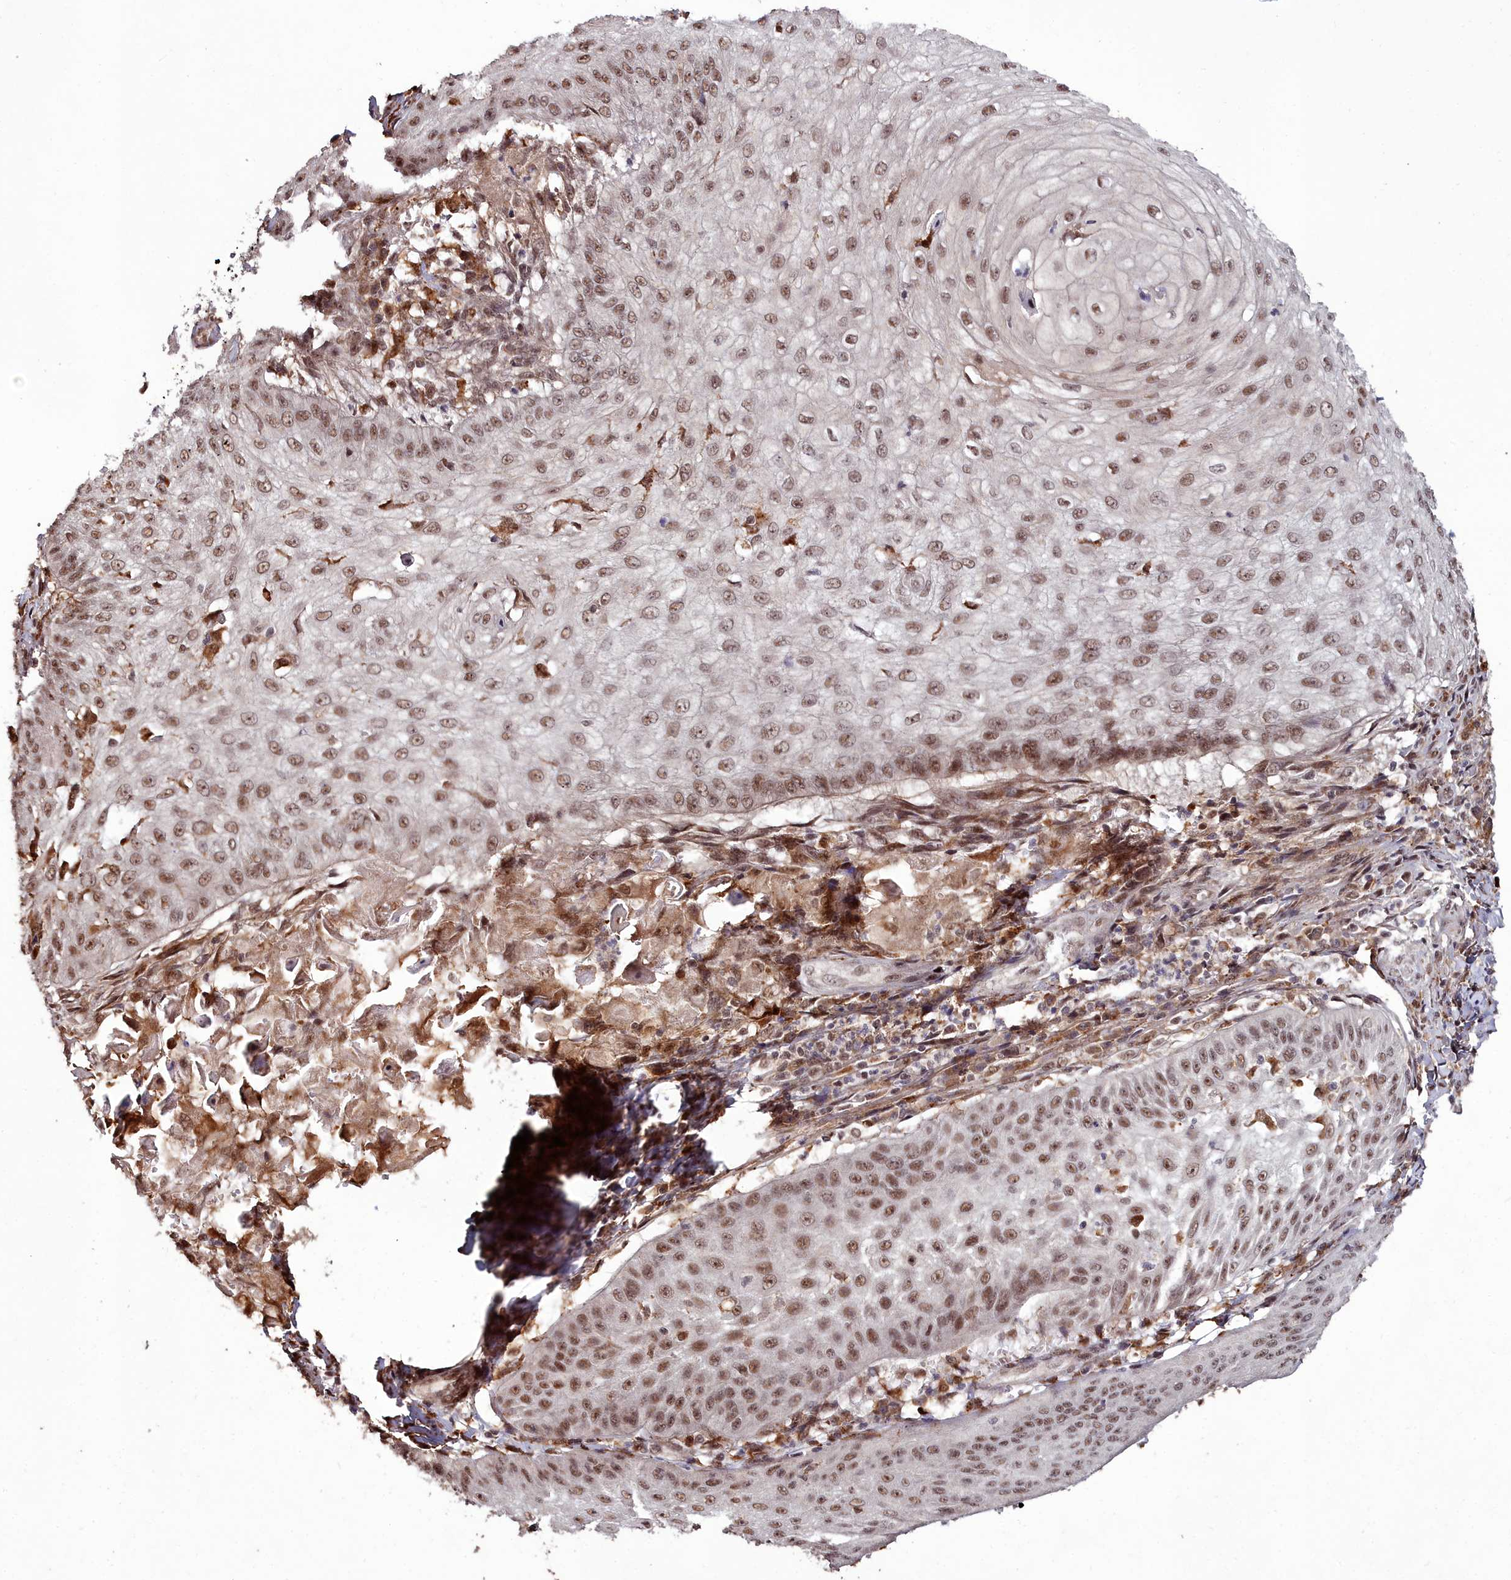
{"staining": {"intensity": "moderate", "quantity": ">75%", "location": "nuclear"}, "tissue": "skin cancer", "cell_type": "Tumor cells", "image_type": "cancer", "snomed": [{"axis": "morphology", "description": "Squamous cell carcinoma, NOS"}, {"axis": "topography", "description": "Skin"}], "caption": "Protein positivity by IHC displays moderate nuclear staining in approximately >75% of tumor cells in skin squamous cell carcinoma.", "gene": "CXXC1", "patient": {"sex": "male", "age": 70}}